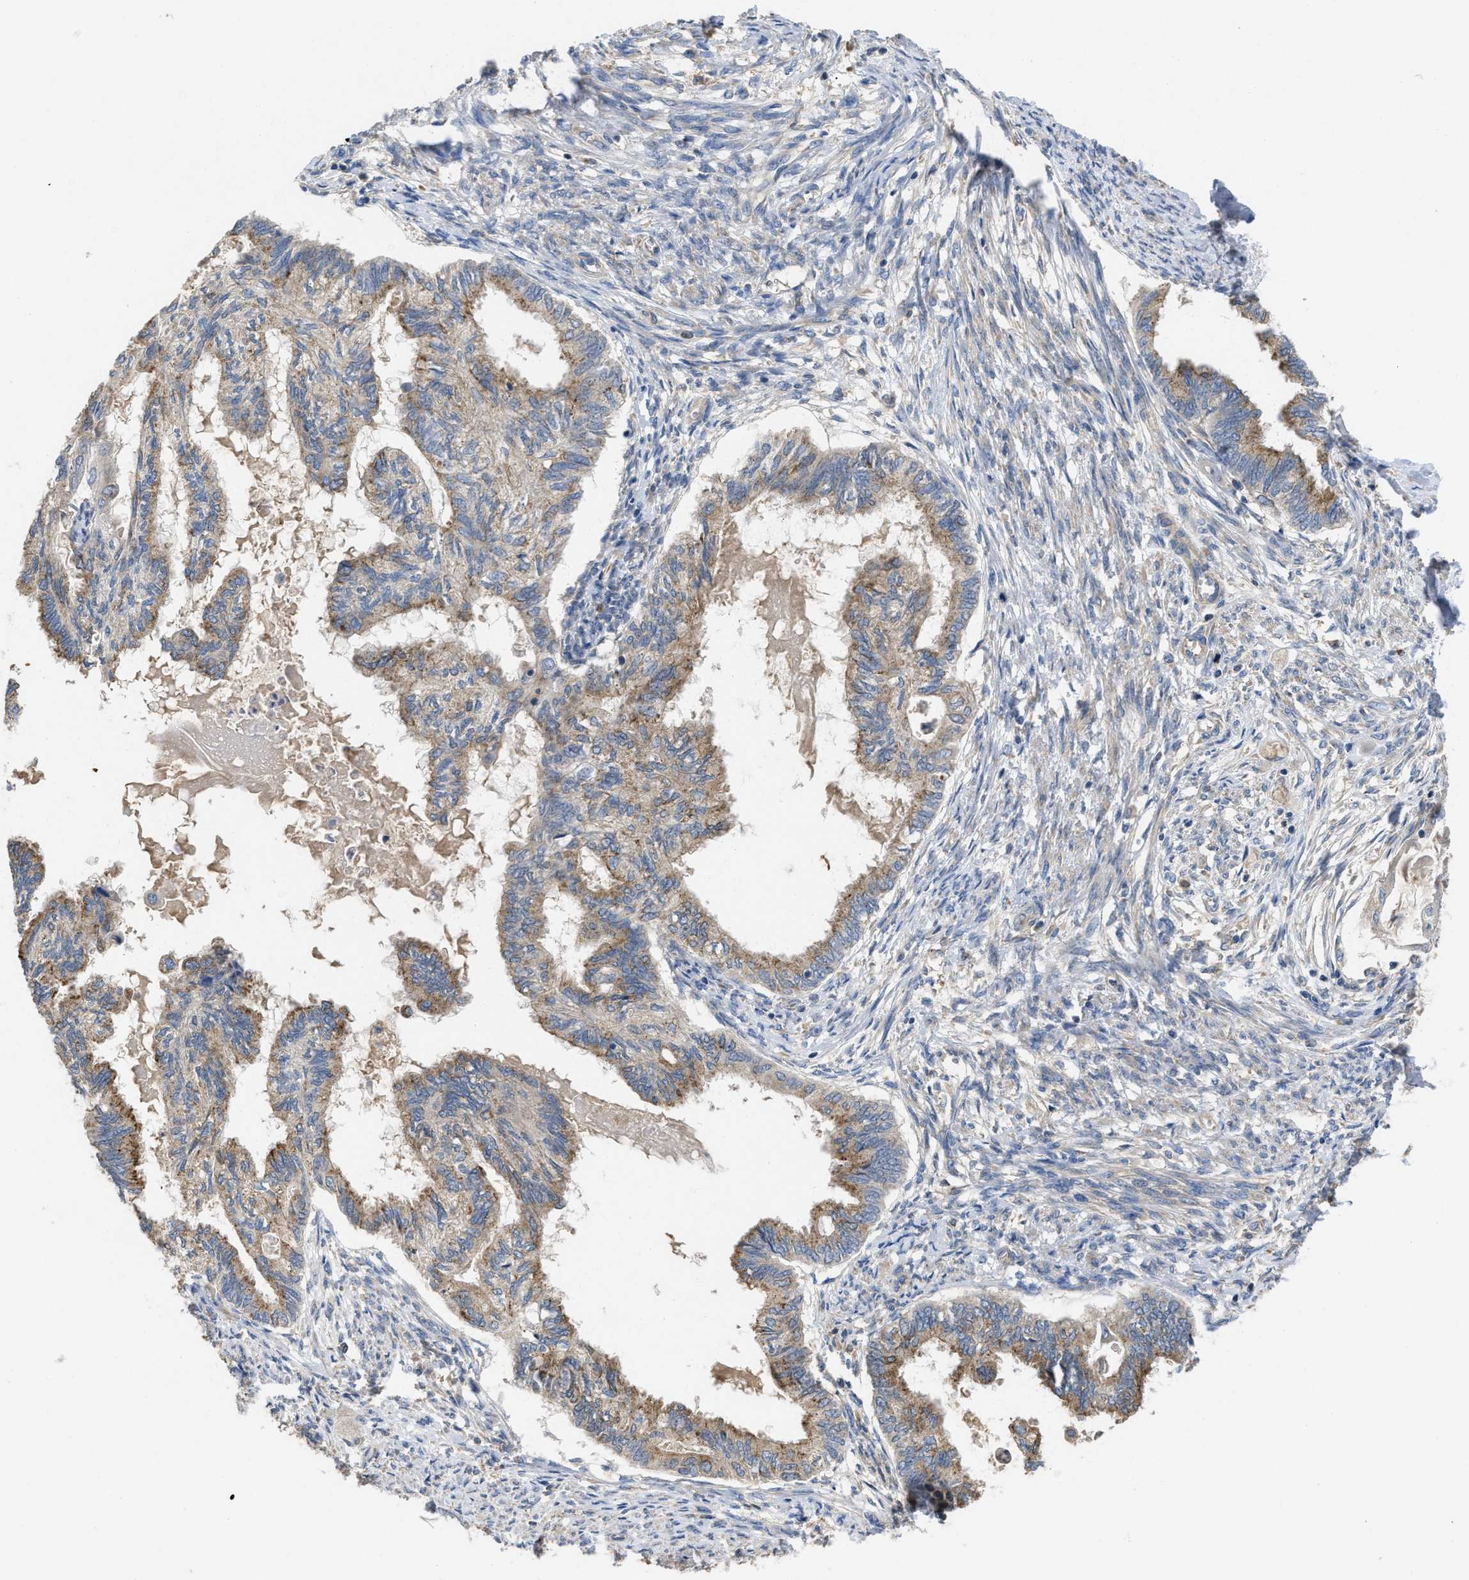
{"staining": {"intensity": "moderate", "quantity": ">75%", "location": "cytoplasmic/membranous"}, "tissue": "cervical cancer", "cell_type": "Tumor cells", "image_type": "cancer", "snomed": [{"axis": "morphology", "description": "Normal tissue, NOS"}, {"axis": "morphology", "description": "Adenocarcinoma, NOS"}, {"axis": "topography", "description": "Cervix"}, {"axis": "topography", "description": "Endometrium"}], "caption": "Immunohistochemistry (IHC) histopathology image of neoplastic tissue: cervical cancer (adenocarcinoma) stained using immunohistochemistry (IHC) reveals medium levels of moderate protein expression localized specifically in the cytoplasmic/membranous of tumor cells, appearing as a cytoplasmic/membranous brown color.", "gene": "RNF216", "patient": {"sex": "female", "age": 86}}